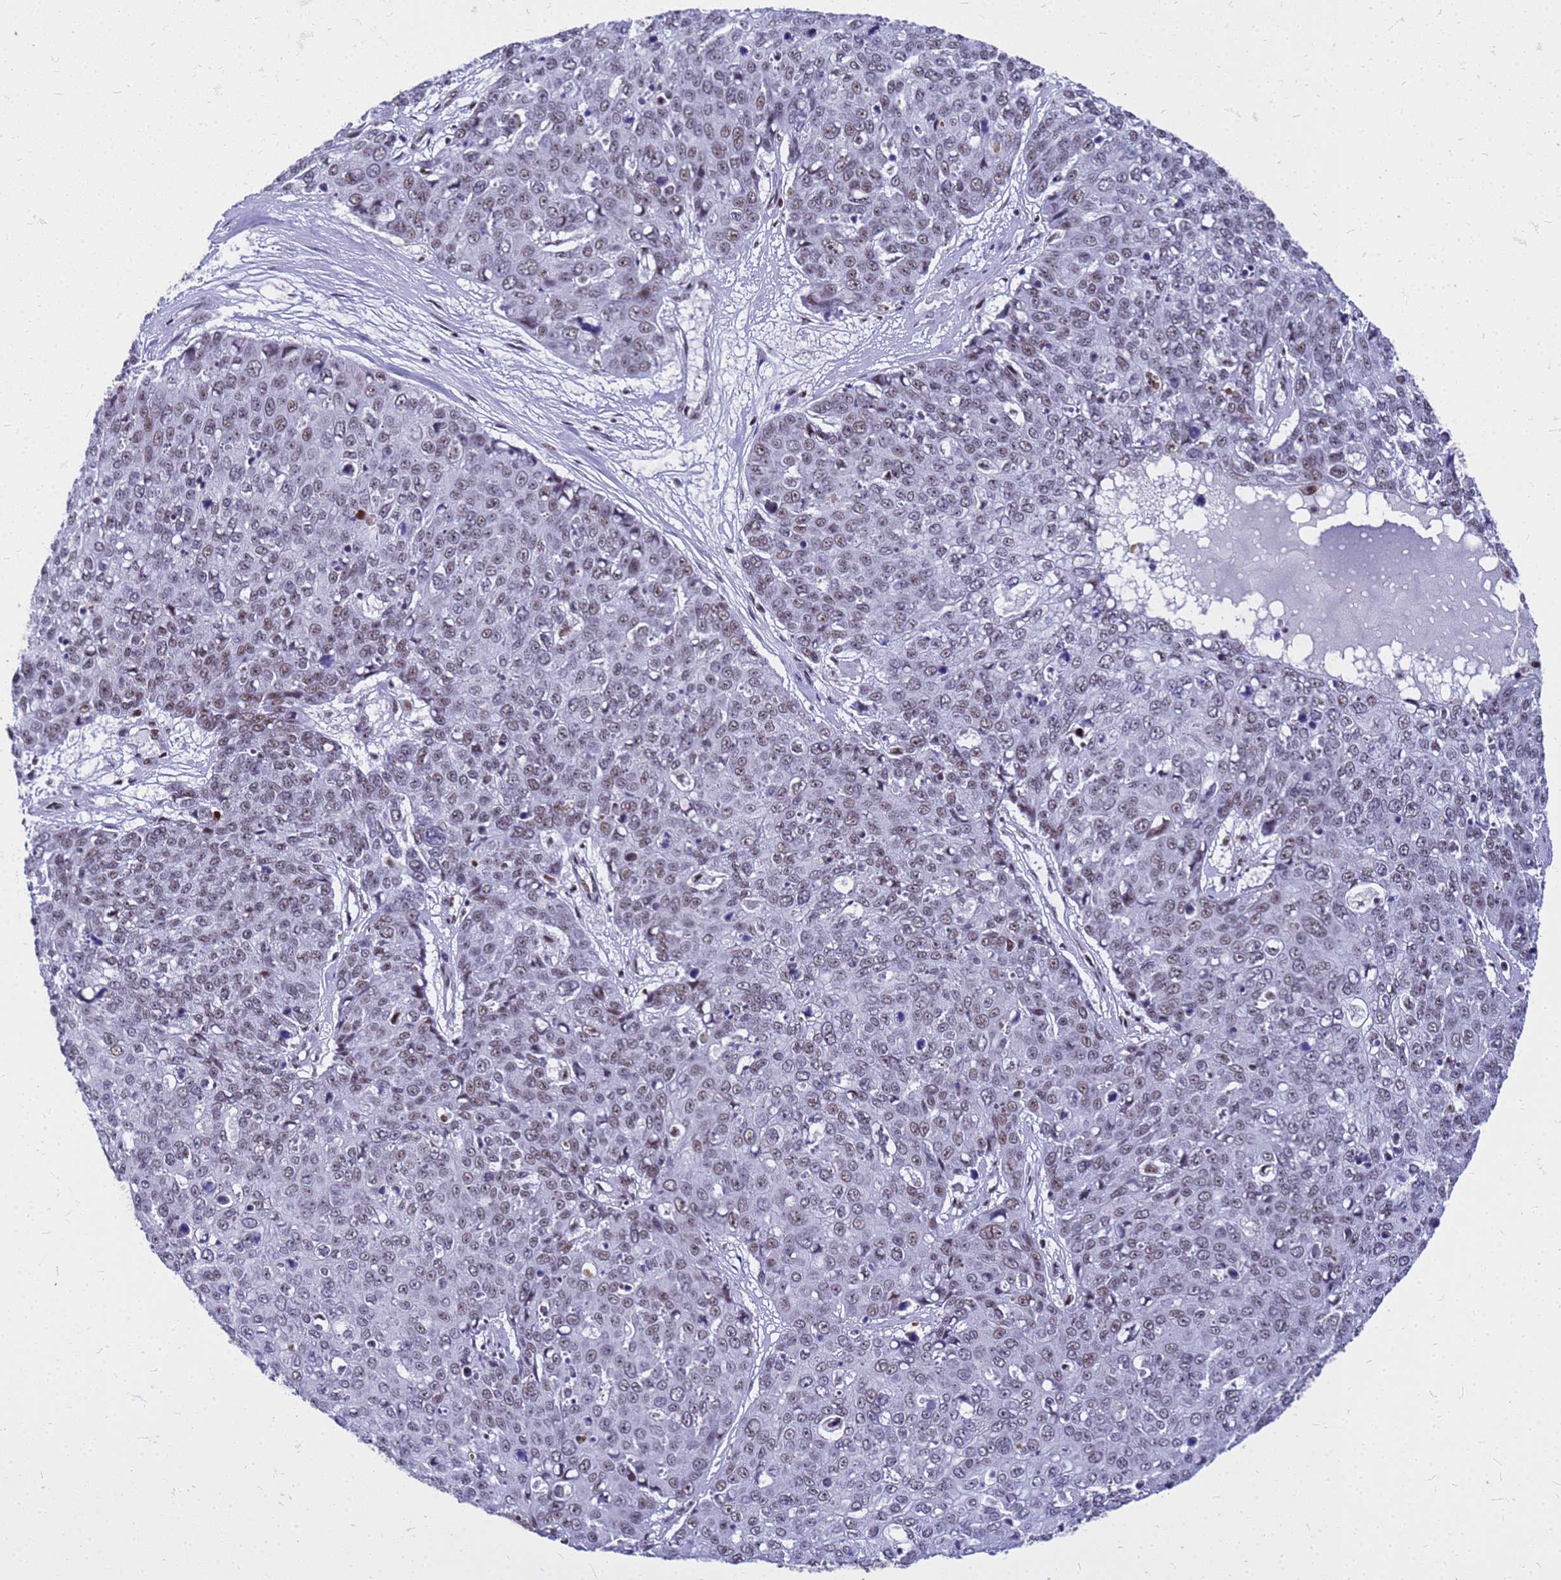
{"staining": {"intensity": "weak", "quantity": "25%-75%", "location": "nuclear"}, "tissue": "skin cancer", "cell_type": "Tumor cells", "image_type": "cancer", "snomed": [{"axis": "morphology", "description": "Squamous cell carcinoma, NOS"}, {"axis": "topography", "description": "Skin"}], "caption": "This is a histology image of immunohistochemistry staining of skin squamous cell carcinoma, which shows weak staining in the nuclear of tumor cells.", "gene": "SART3", "patient": {"sex": "male", "age": 71}}